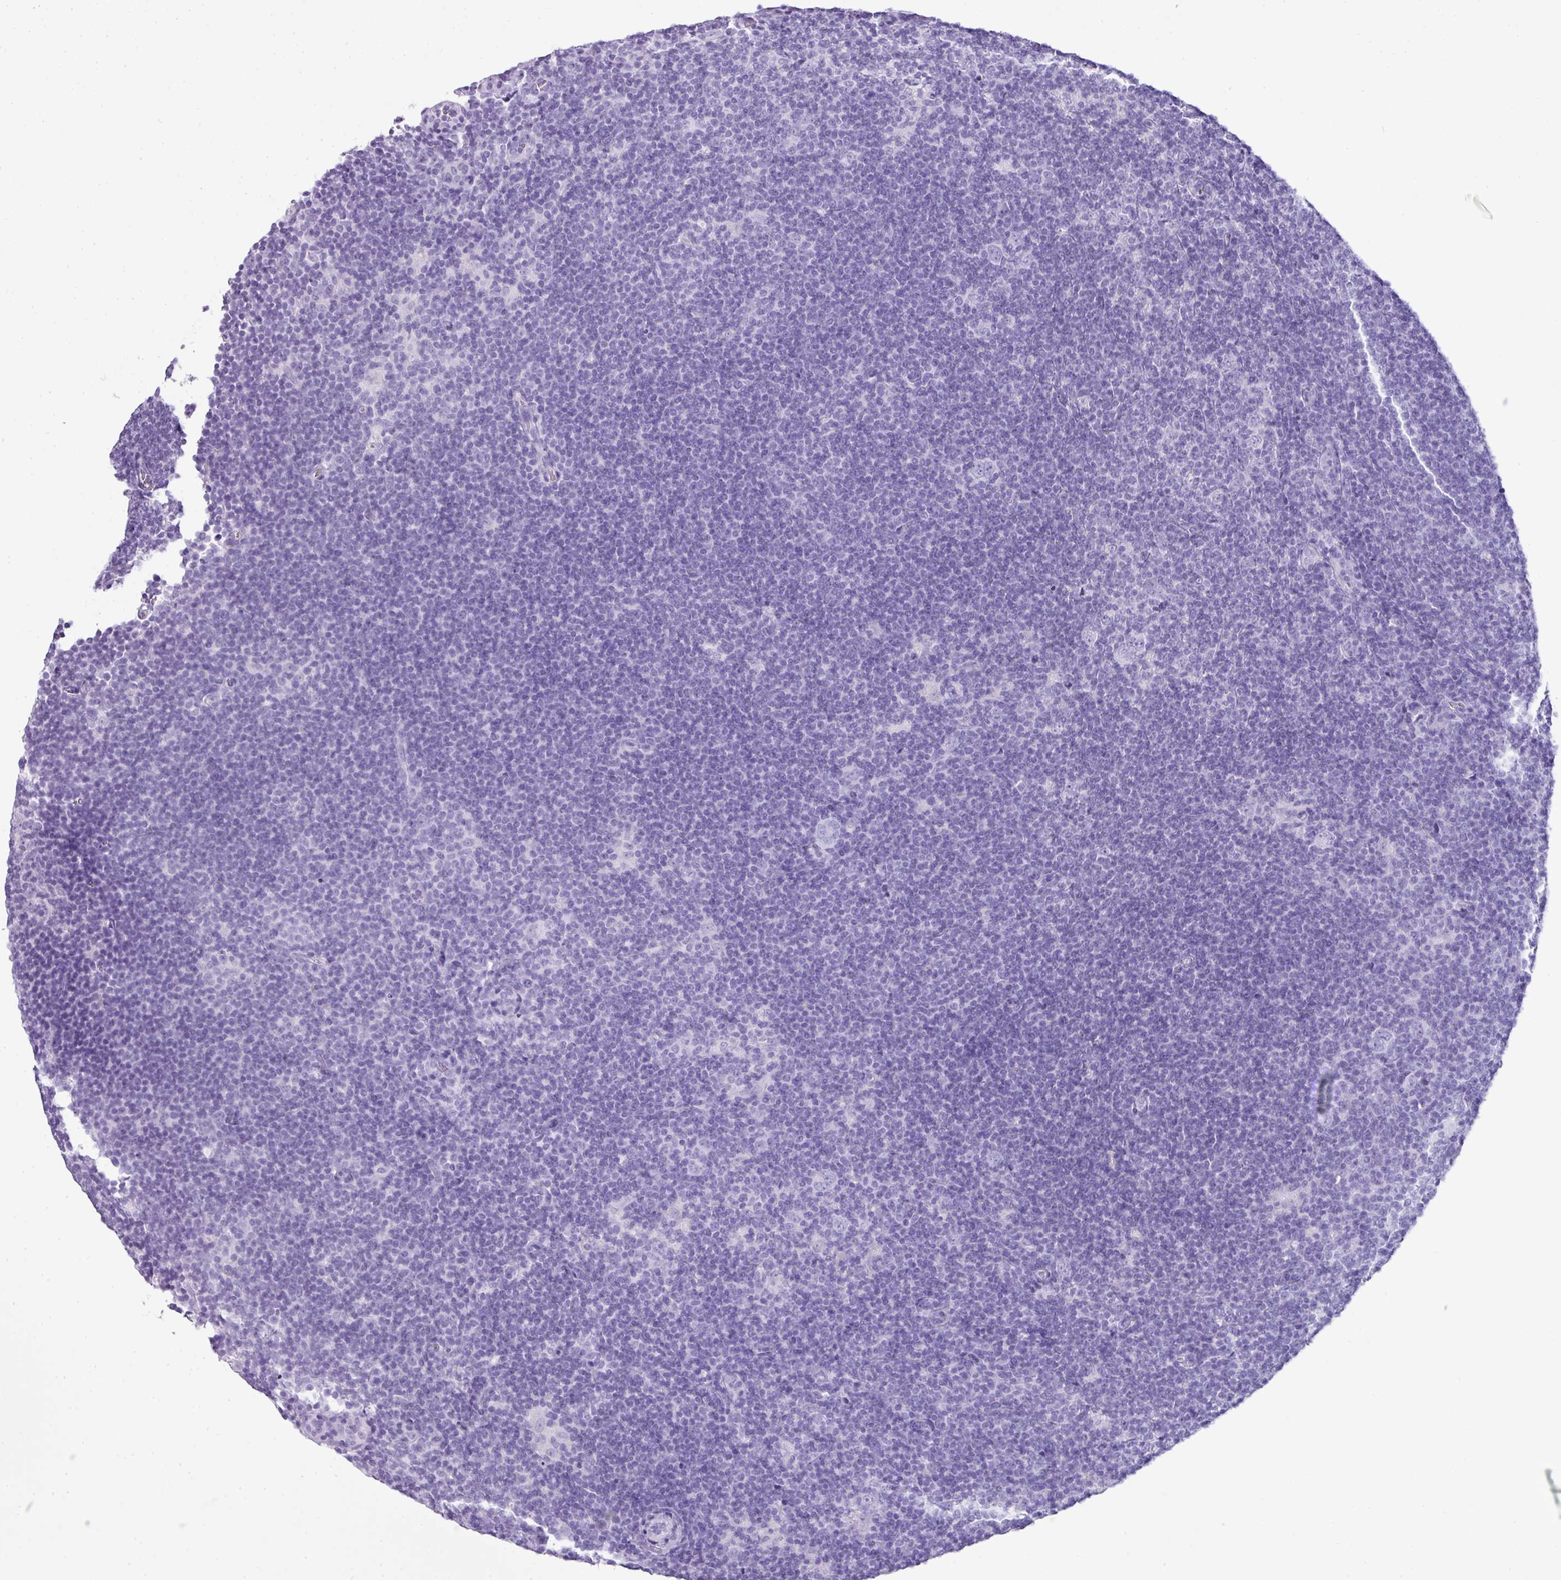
{"staining": {"intensity": "negative", "quantity": "none", "location": "none"}, "tissue": "lymphoma", "cell_type": "Tumor cells", "image_type": "cancer", "snomed": [{"axis": "morphology", "description": "Hodgkin's disease, NOS"}, {"axis": "topography", "description": "Lymph node"}], "caption": "Immunohistochemistry (IHC) of lymphoma displays no positivity in tumor cells.", "gene": "TNP1", "patient": {"sex": "female", "age": 57}}